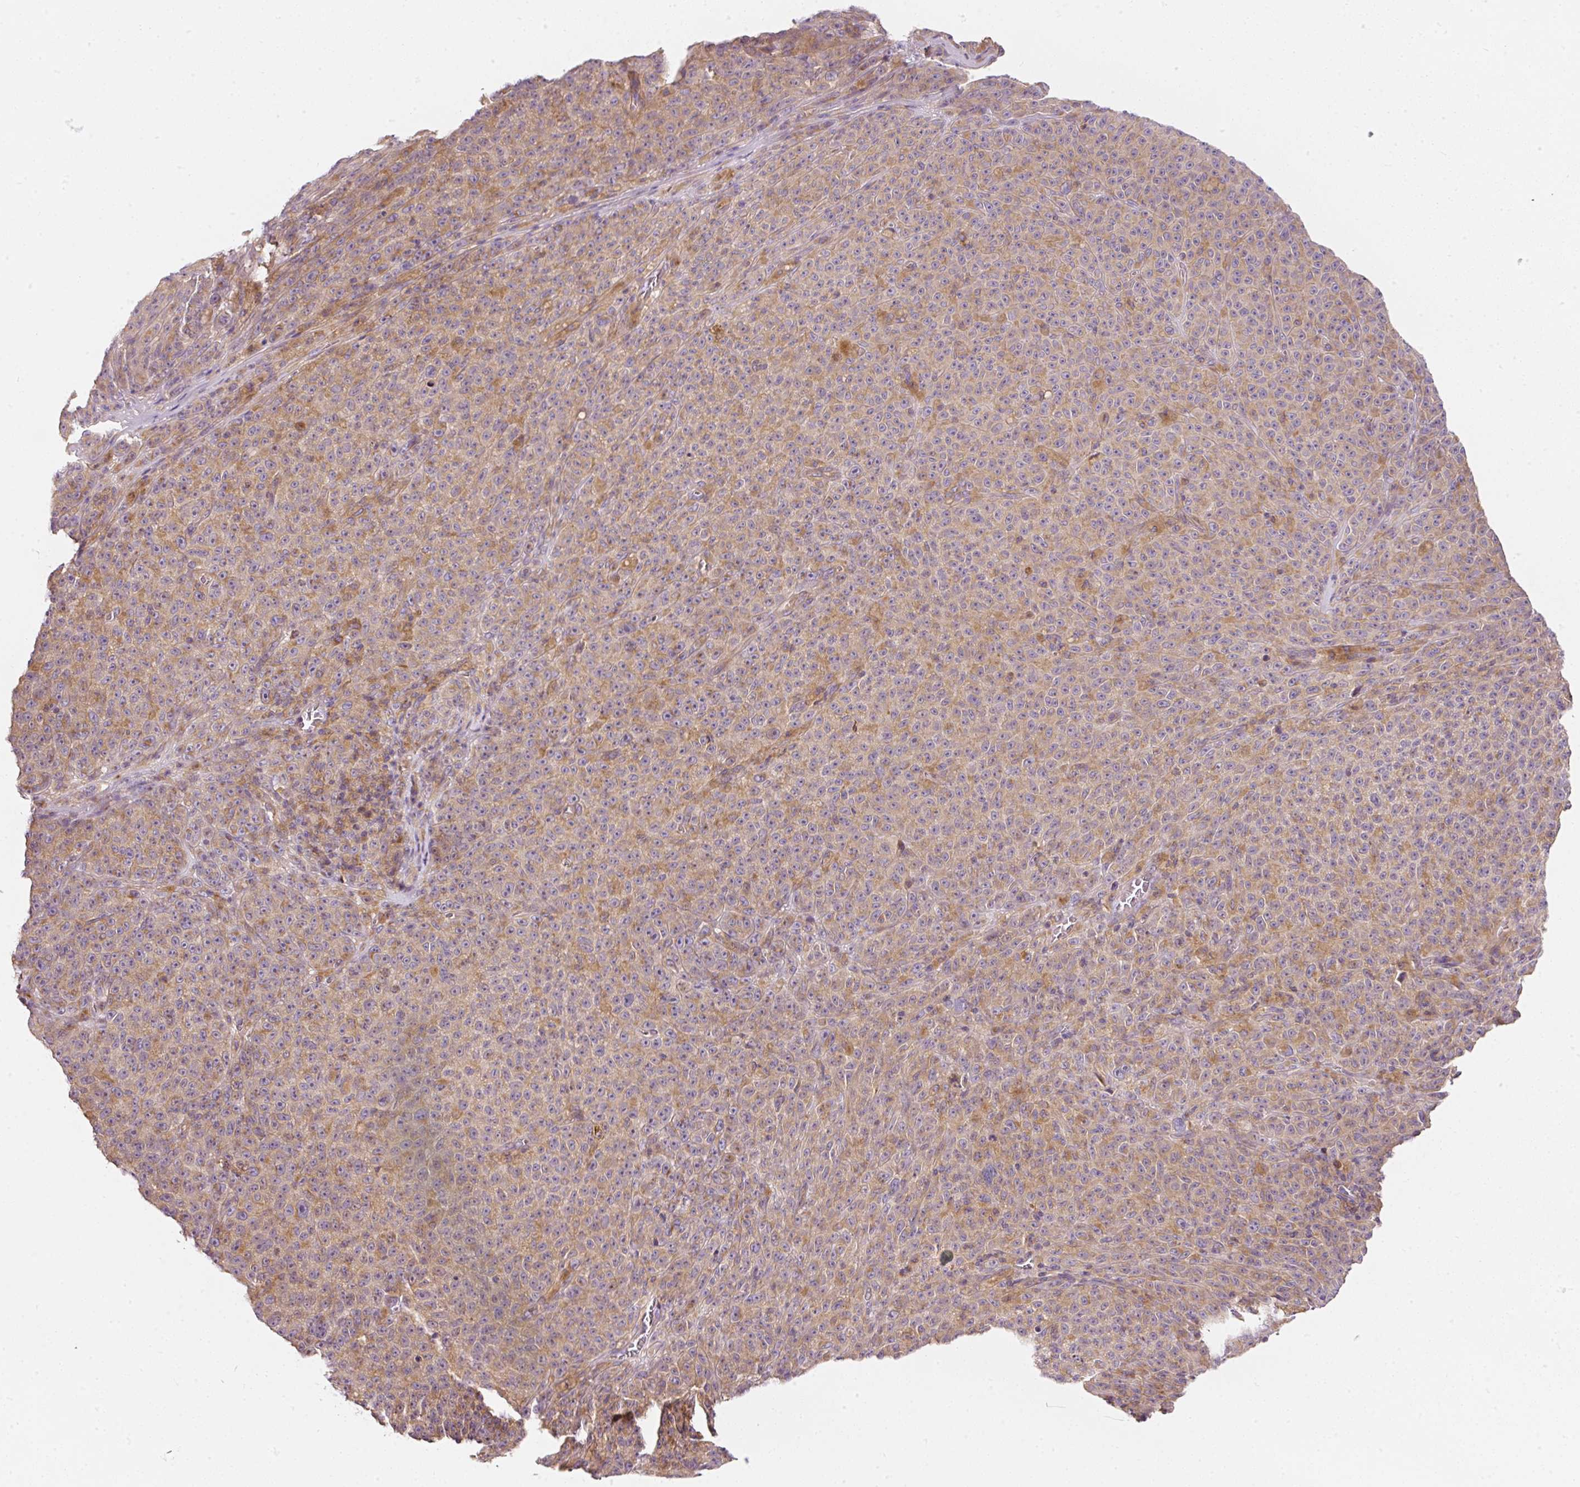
{"staining": {"intensity": "moderate", "quantity": ">75%", "location": "cytoplasmic/membranous"}, "tissue": "melanoma", "cell_type": "Tumor cells", "image_type": "cancer", "snomed": [{"axis": "morphology", "description": "Malignant melanoma, NOS"}, {"axis": "topography", "description": "Skin"}], "caption": "About >75% of tumor cells in human melanoma exhibit moderate cytoplasmic/membranous protein staining as visualized by brown immunohistochemical staining.", "gene": "NAPA", "patient": {"sex": "female", "age": 82}}